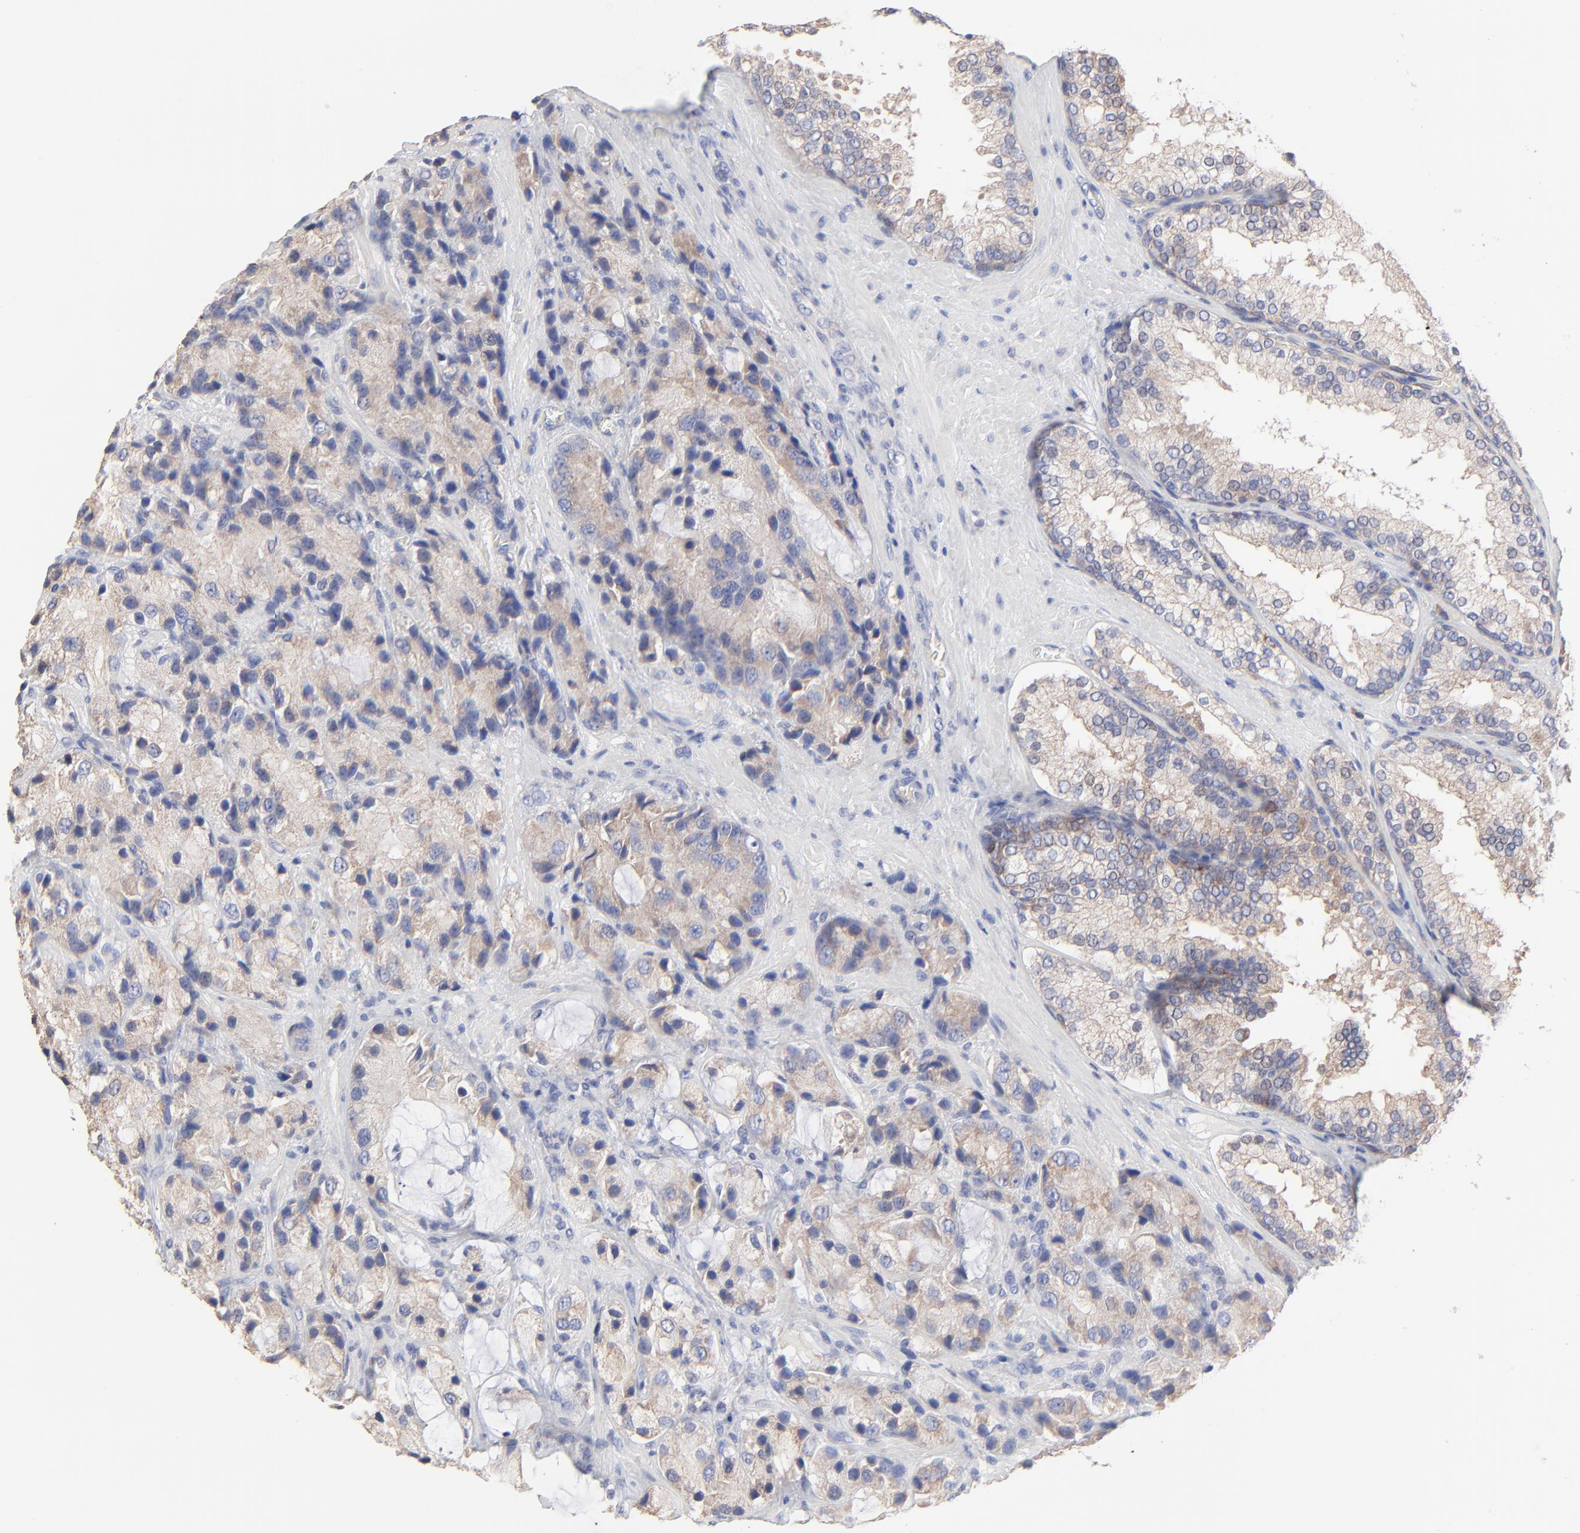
{"staining": {"intensity": "moderate", "quantity": ">75%", "location": "cytoplasmic/membranous"}, "tissue": "prostate cancer", "cell_type": "Tumor cells", "image_type": "cancer", "snomed": [{"axis": "morphology", "description": "Adenocarcinoma, High grade"}, {"axis": "topography", "description": "Prostate"}], "caption": "Immunohistochemical staining of human prostate cancer (high-grade adenocarcinoma) displays medium levels of moderate cytoplasmic/membranous protein positivity in approximately >75% of tumor cells.", "gene": "PPFIBP2", "patient": {"sex": "male", "age": 70}}